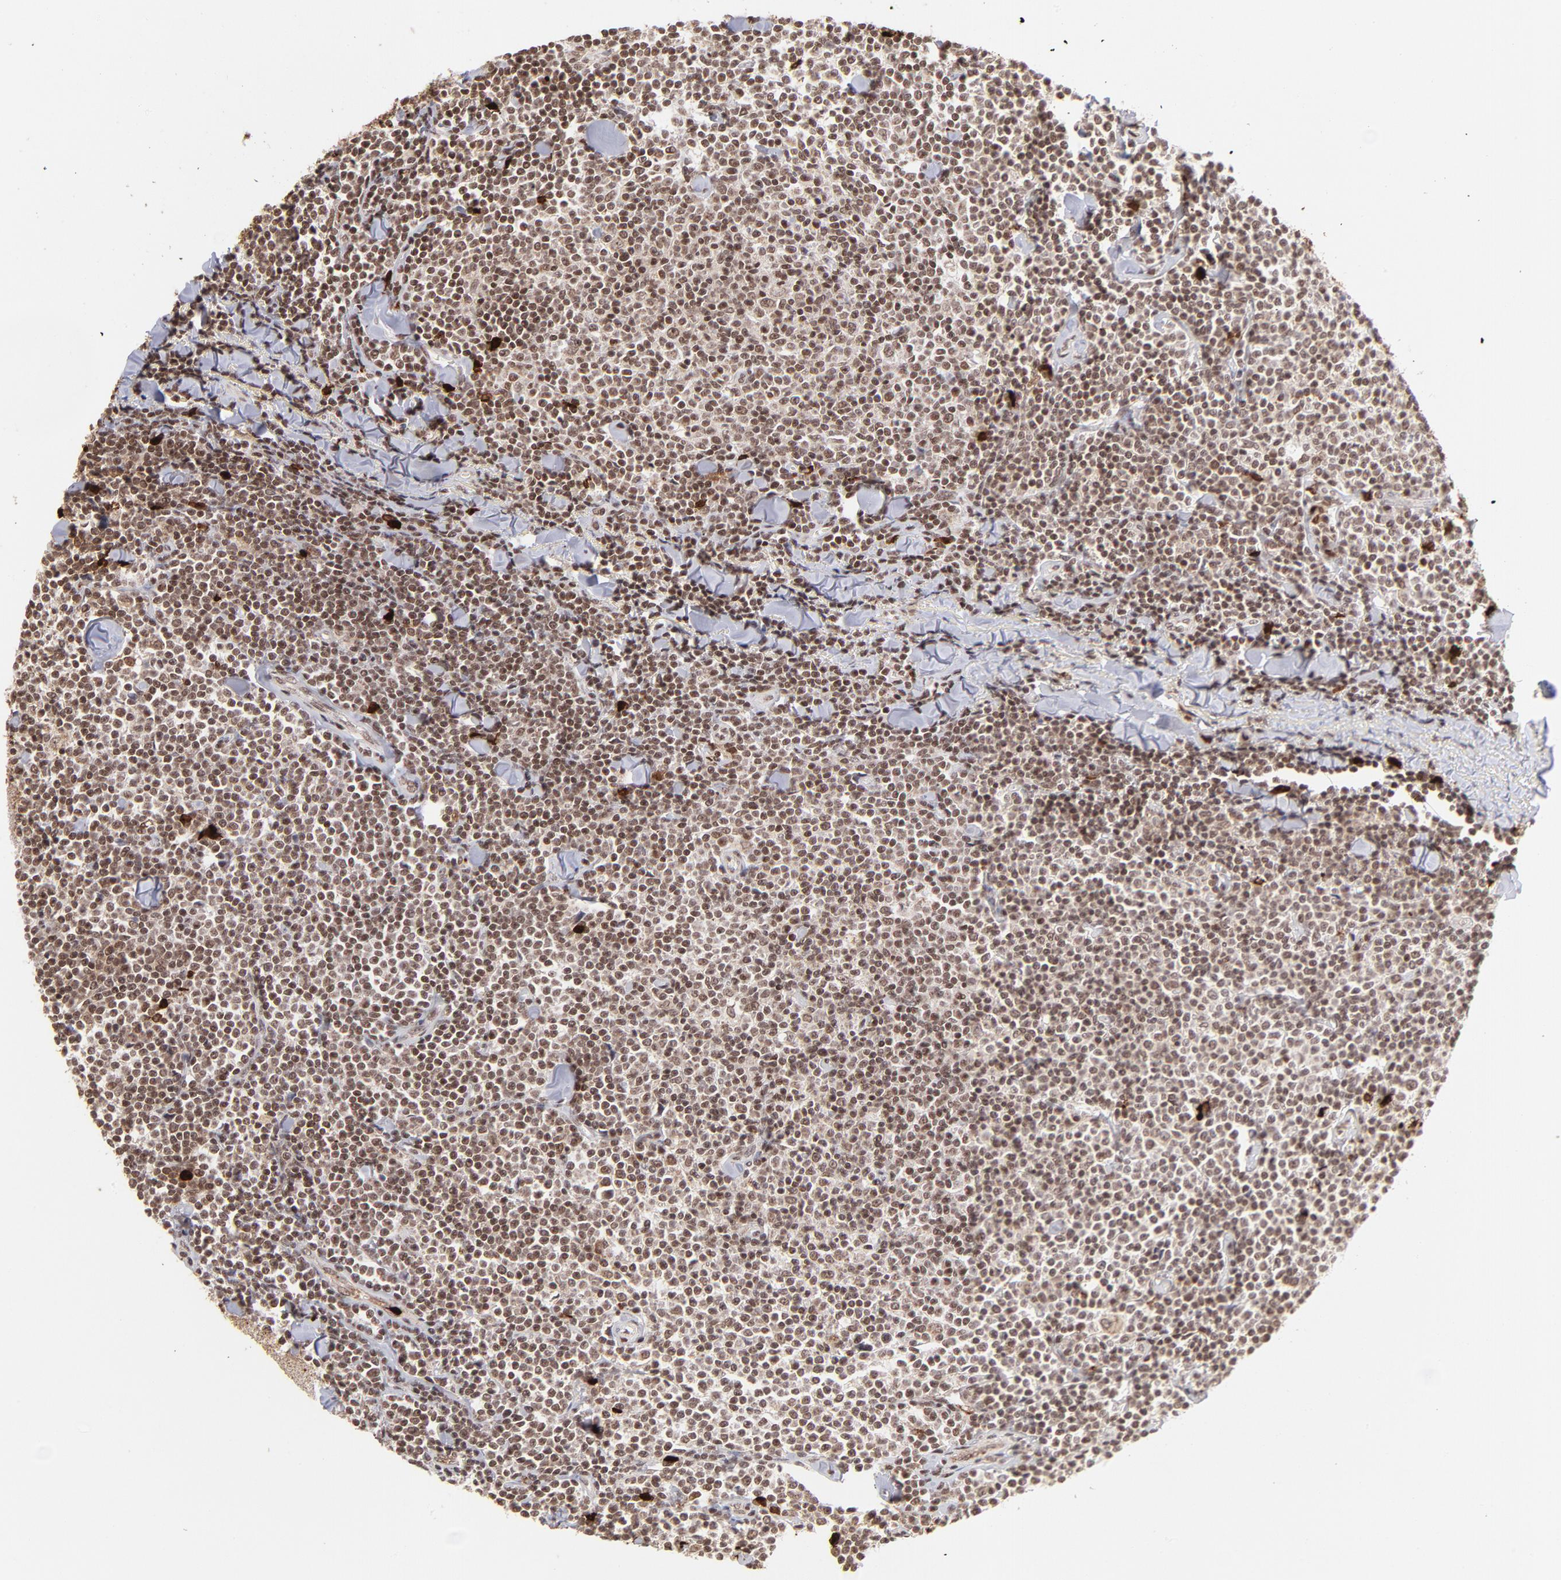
{"staining": {"intensity": "moderate", "quantity": ">75%", "location": "cytoplasmic/membranous,nuclear"}, "tissue": "lymphoma", "cell_type": "Tumor cells", "image_type": "cancer", "snomed": [{"axis": "morphology", "description": "Malignant lymphoma, non-Hodgkin's type, Low grade"}, {"axis": "topography", "description": "Soft tissue"}], "caption": "IHC image of neoplastic tissue: human malignant lymphoma, non-Hodgkin's type (low-grade) stained using immunohistochemistry exhibits medium levels of moderate protein expression localized specifically in the cytoplasmic/membranous and nuclear of tumor cells, appearing as a cytoplasmic/membranous and nuclear brown color.", "gene": "ZFX", "patient": {"sex": "male", "age": 92}}